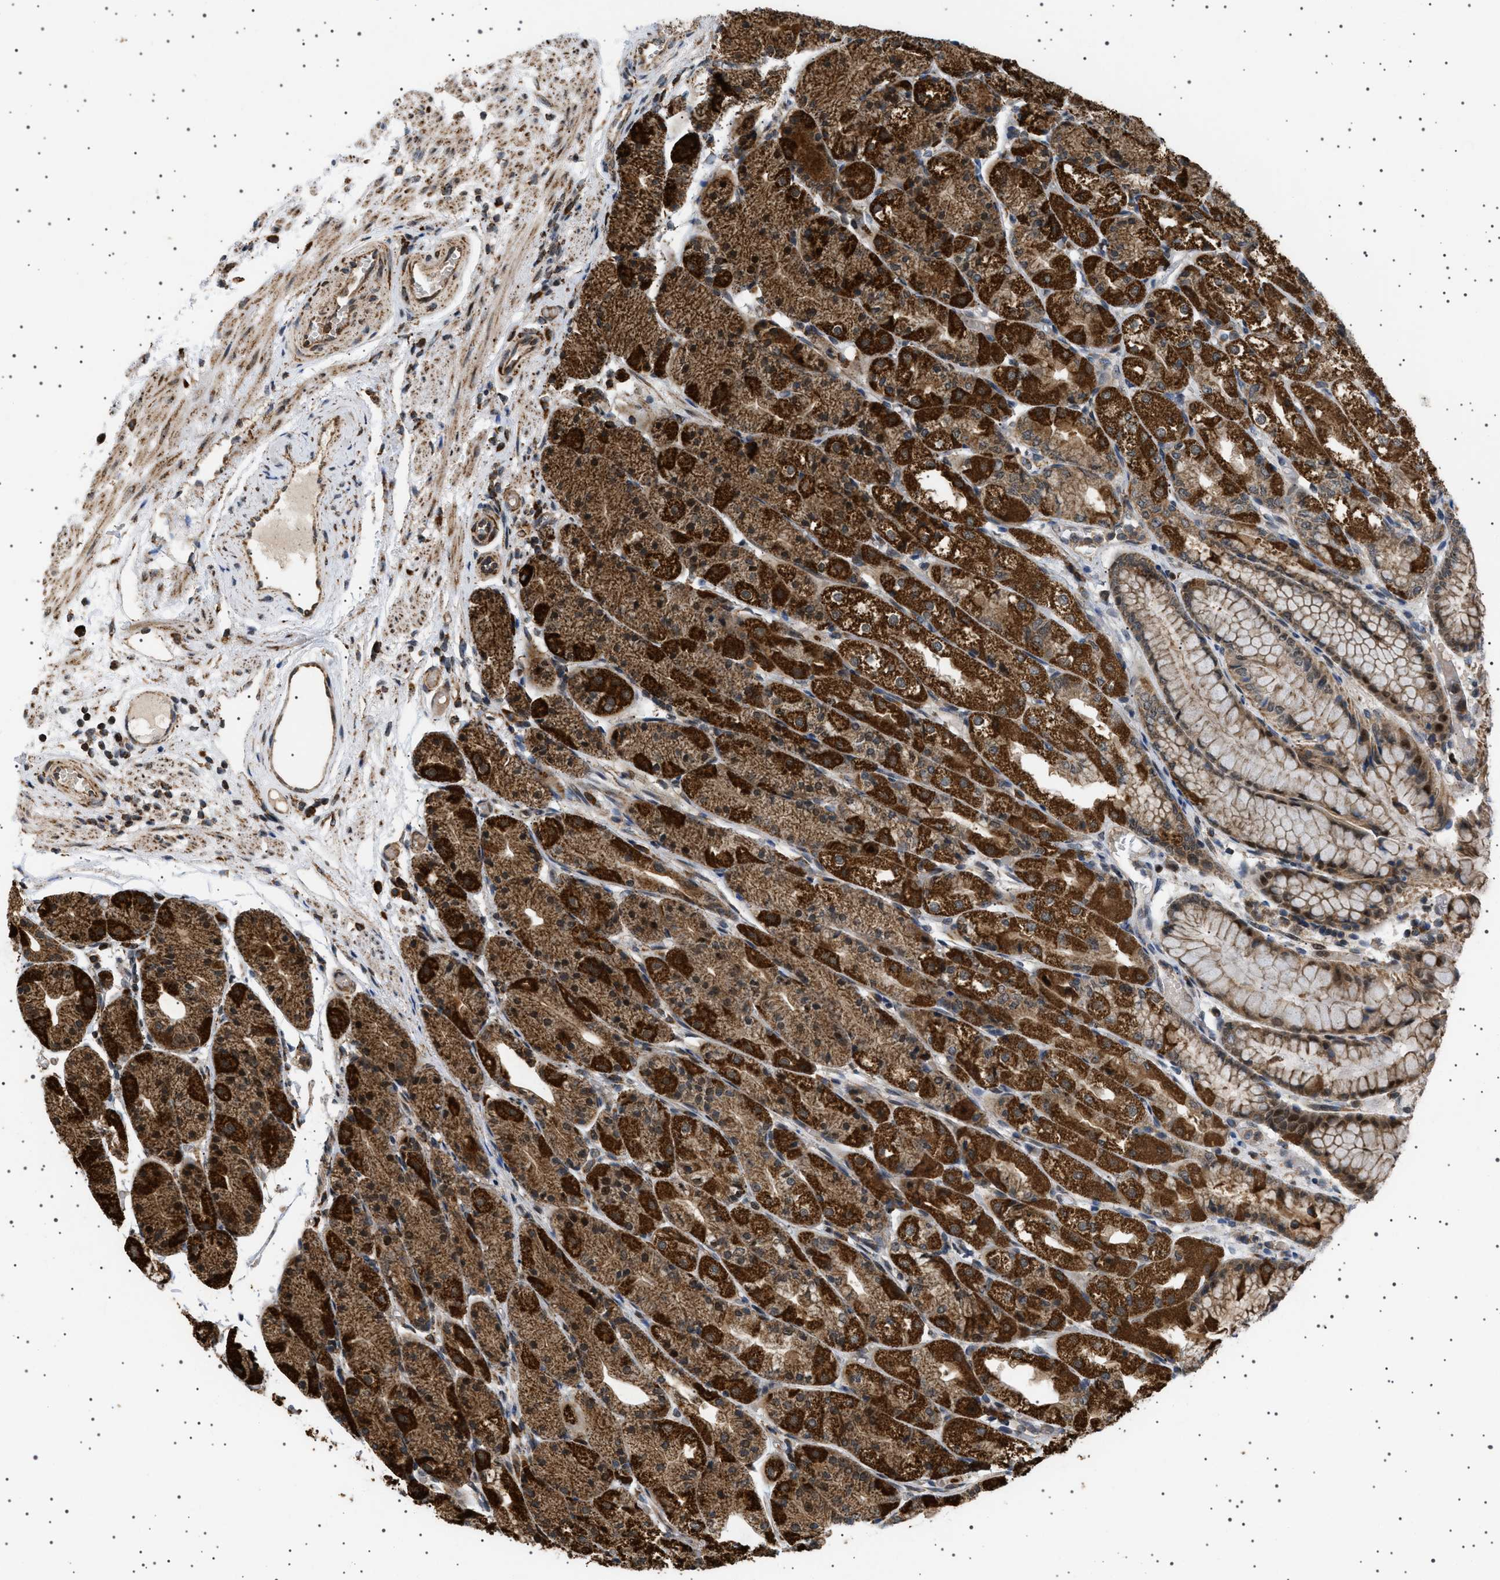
{"staining": {"intensity": "strong", "quantity": ">75%", "location": "cytoplasmic/membranous,nuclear"}, "tissue": "stomach", "cell_type": "Glandular cells", "image_type": "normal", "snomed": [{"axis": "morphology", "description": "Normal tissue, NOS"}, {"axis": "topography", "description": "Stomach, upper"}], "caption": "Immunohistochemistry (IHC) (DAB (3,3'-diaminobenzidine)) staining of unremarkable human stomach exhibits strong cytoplasmic/membranous,nuclear protein staining in about >75% of glandular cells.", "gene": "MELK", "patient": {"sex": "male", "age": 72}}